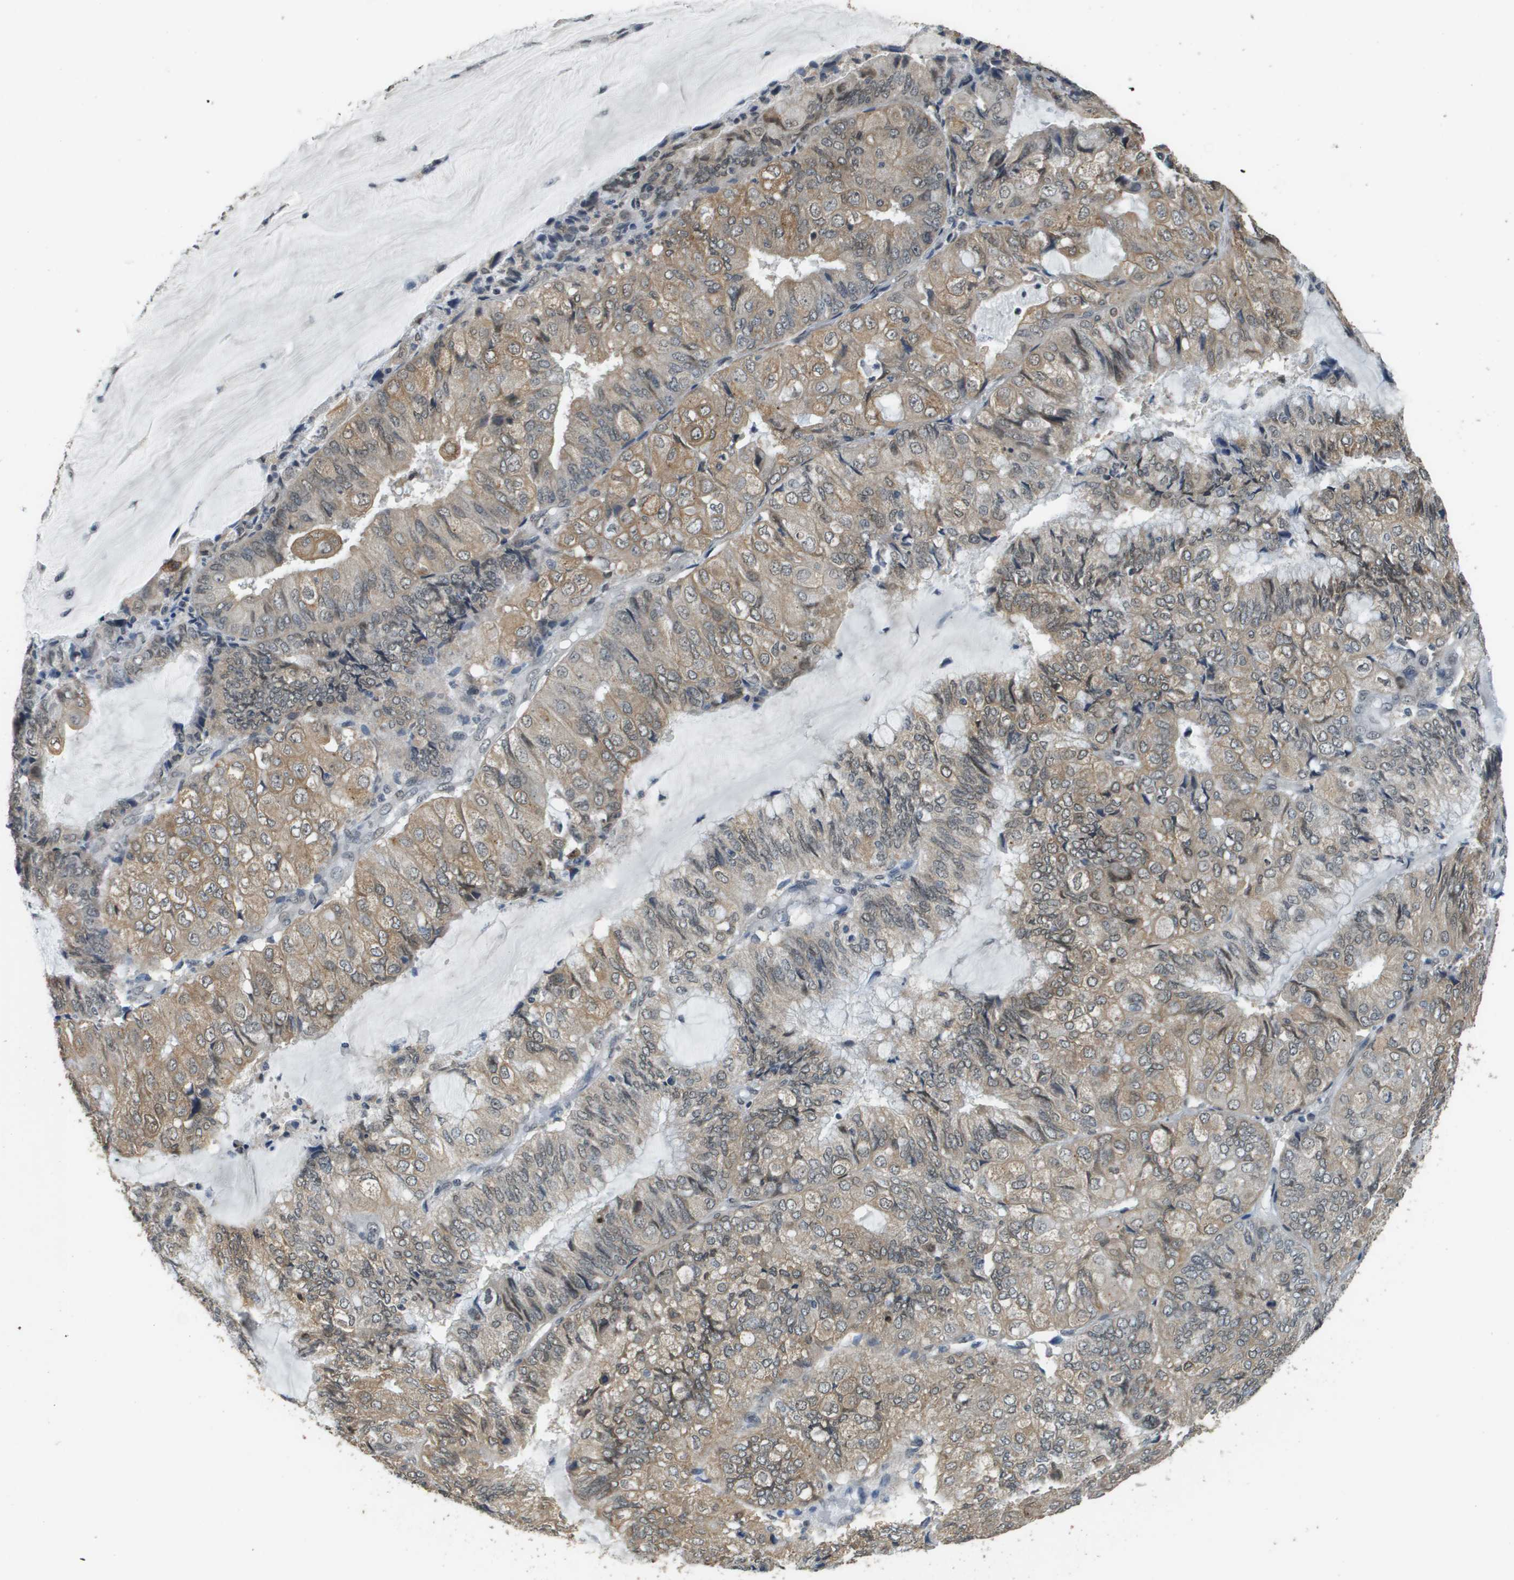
{"staining": {"intensity": "weak", "quantity": ">75%", "location": "cytoplasmic/membranous"}, "tissue": "endometrial cancer", "cell_type": "Tumor cells", "image_type": "cancer", "snomed": [{"axis": "morphology", "description": "Adenocarcinoma, NOS"}, {"axis": "topography", "description": "Endometrium"}], "caption": "This is a photomicrograph of immunohistochemistry staining of adenocarcinoma (endometrial), which shows weak staining in the cytoplasmic/membranous of tumor cells.", "gene": "FANCC", "patient": {"sex": "female", "age": 81}}